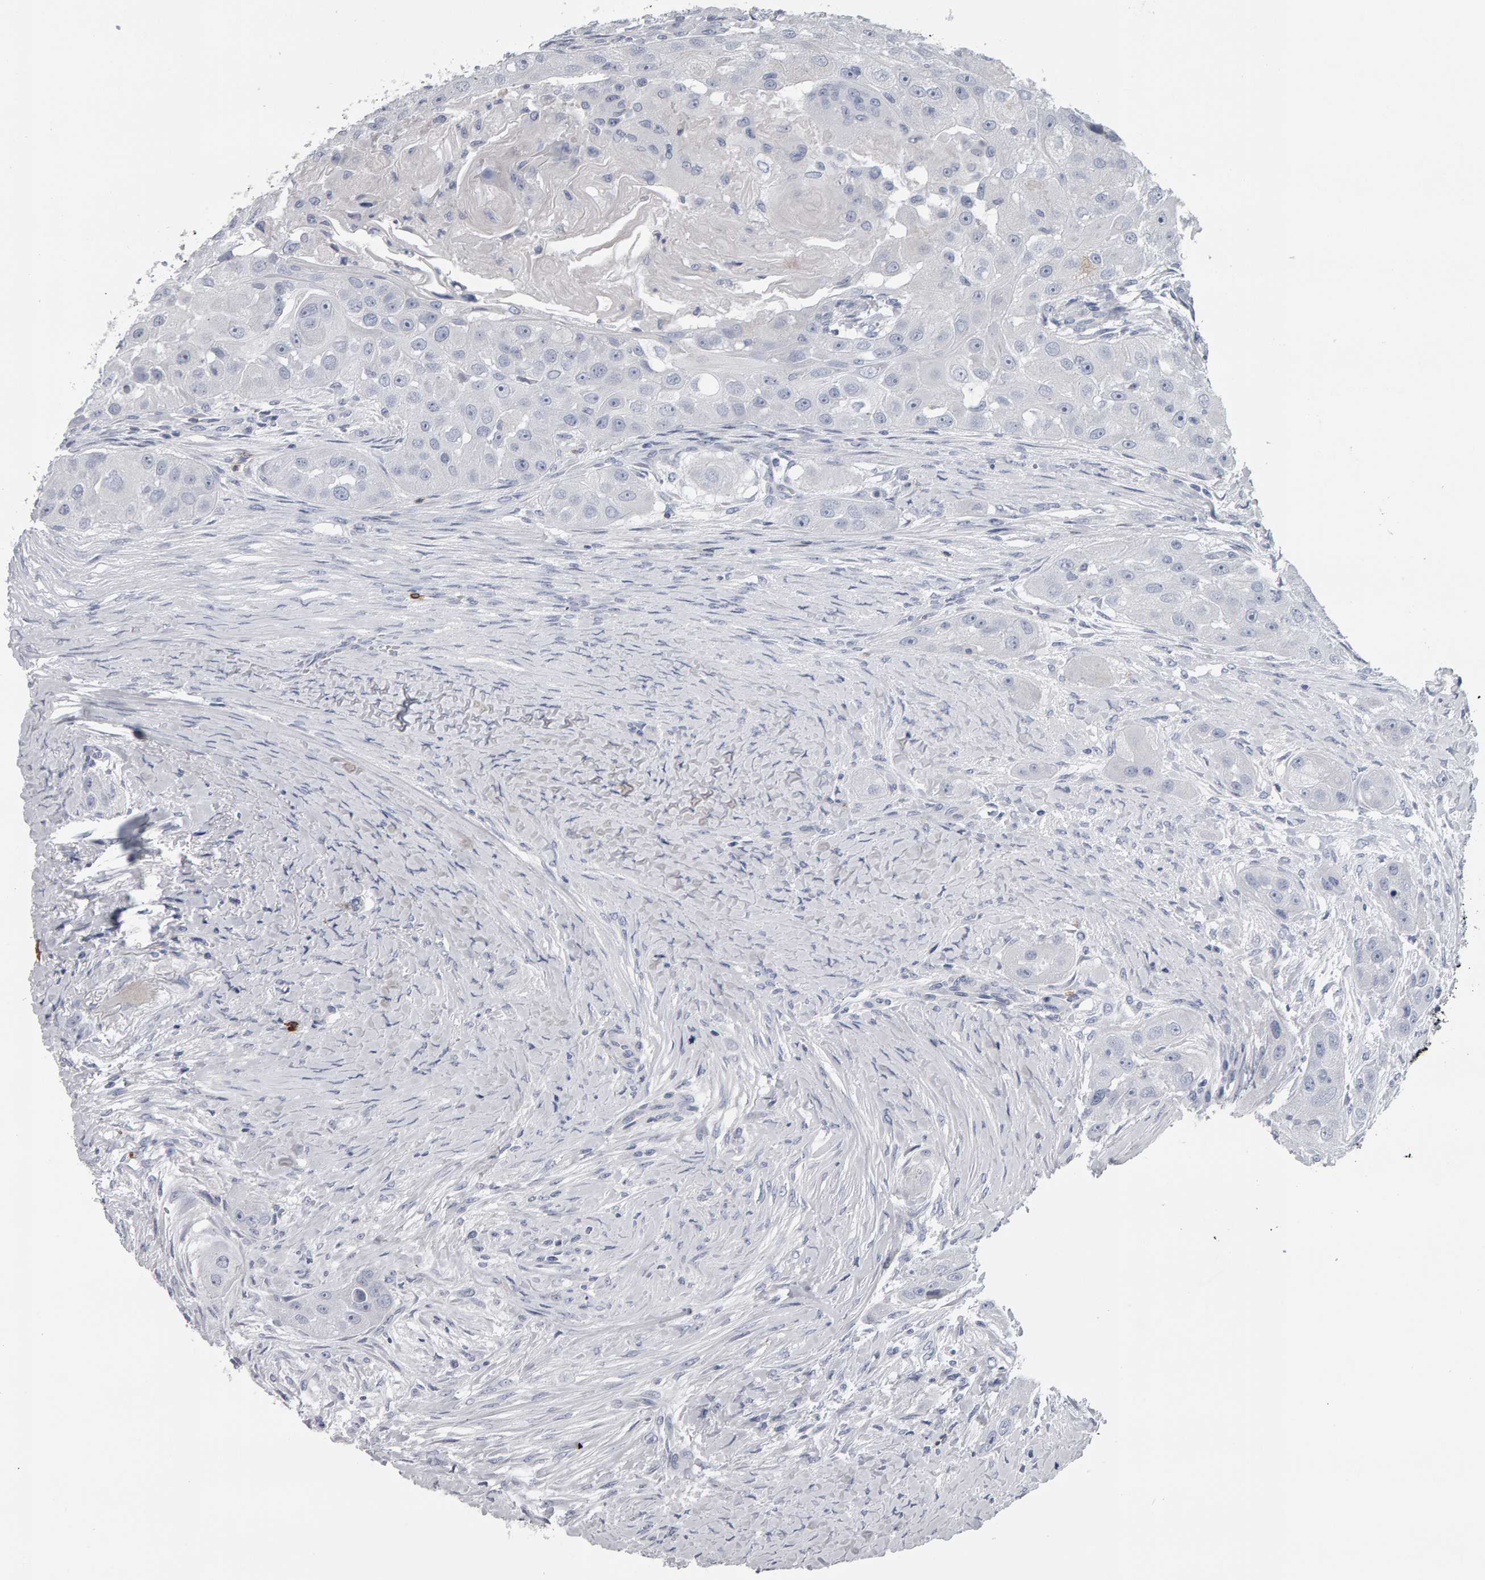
{"staining": {"intensity": "negative", "quantity": "none", "location": "none"}, "tissue": "head and neck cancer", "cell_type": "Tumor cells", "image_type": "cancer", "snomed": [{"axis": "morphology", "description": "Normal tissue, NOS"}, {"axis": "morphology", "description": "Squamous cell carcinoma, NOS"}, {"axis": "topography", "description": "Skeletal muscle"}, {"axis": "topography", "description": "Head-Neck"}], "caption": "The photomicrograph displays no staining of tumor cells in head and neck squamous cell carcinoma.", "gene": "CD38", "patient": {"sex": "male", "age": 51}}